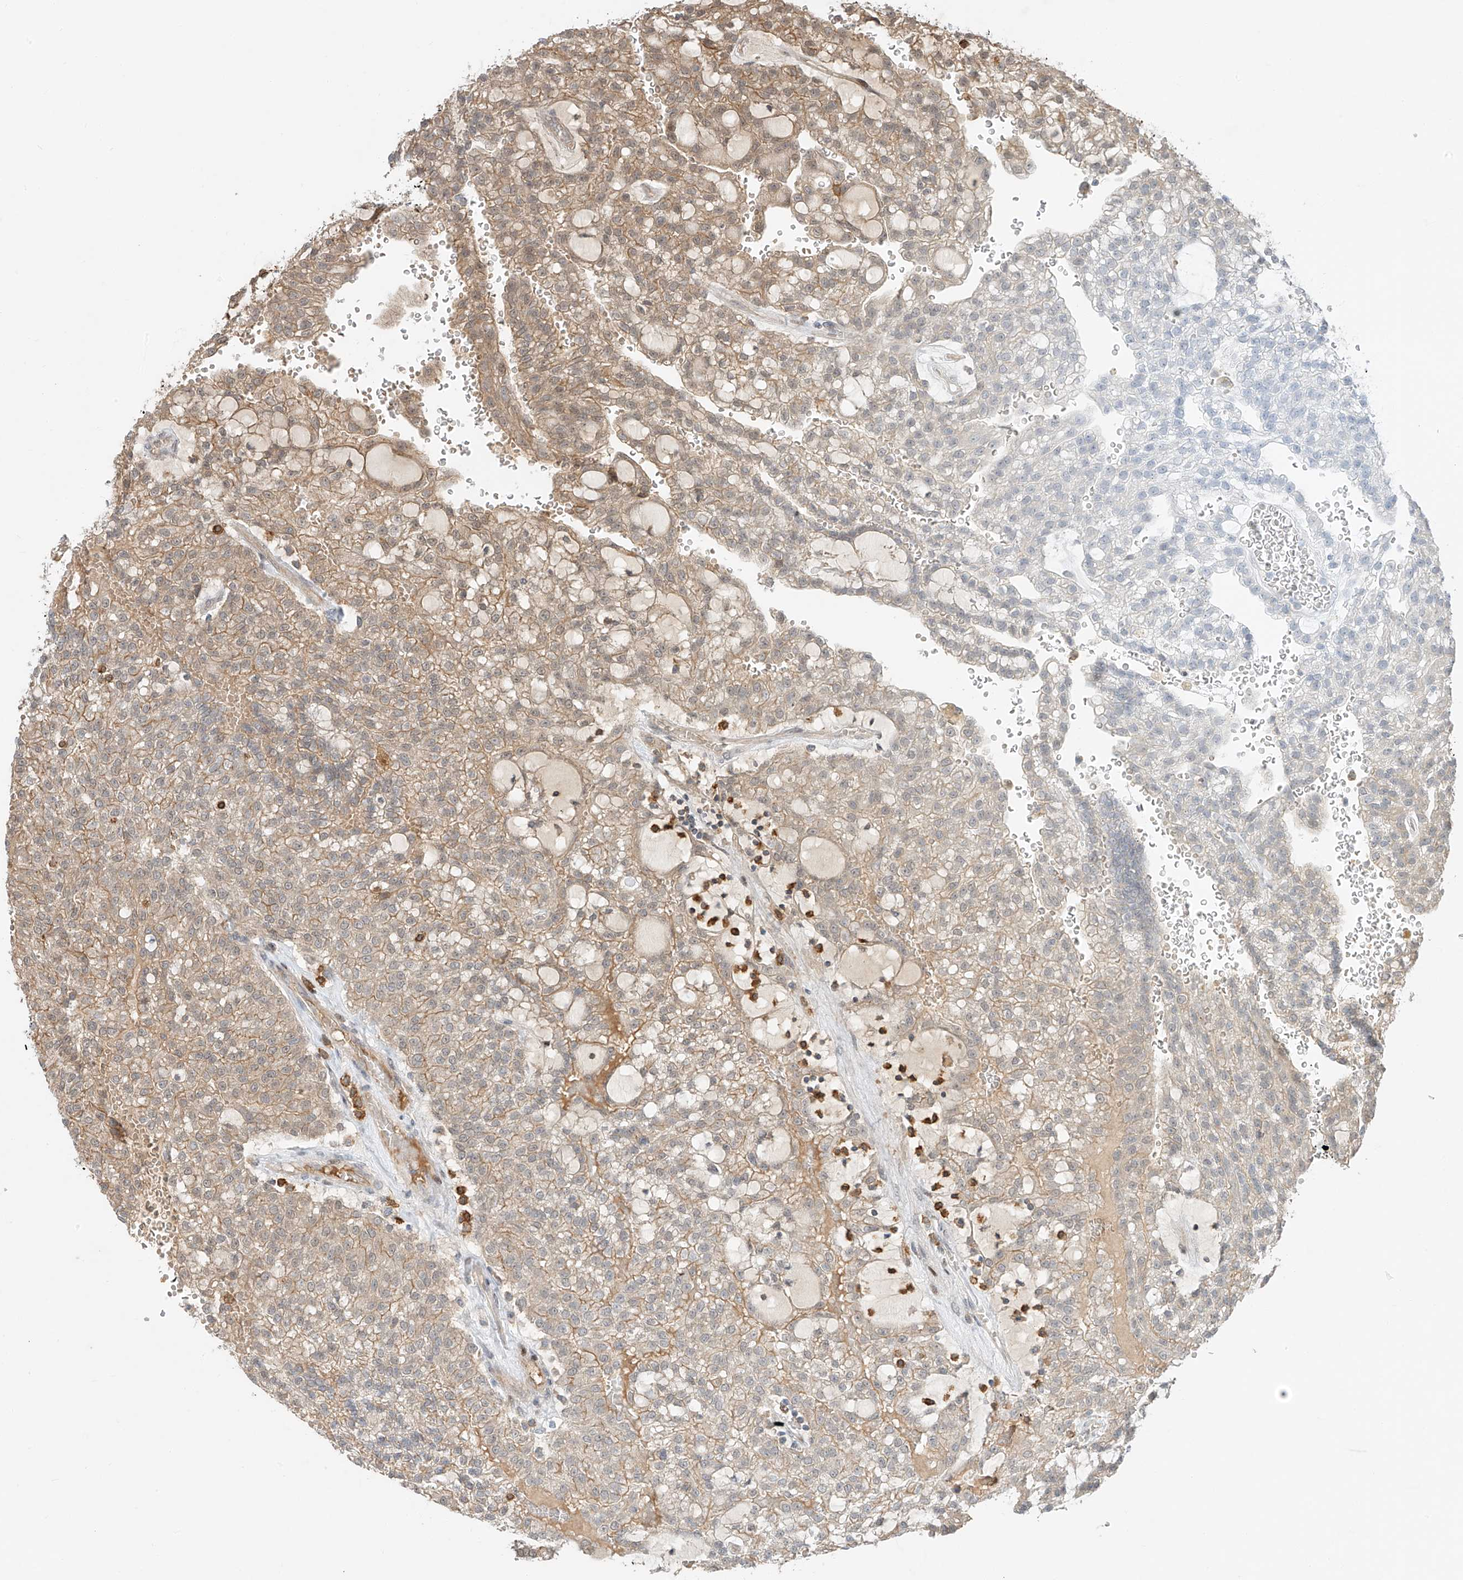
{"staining": {"intensity": "negative", "quantity": "none", "location": "none"}, "tissue": "renal cancer", "cell_type": "Tumor cells", "image_type": "cancer", "snomed": [{"axis": "morphology", "description": "Adenocarcinoma, NOS"}, {"axis": "topography", "description": "Kidney"}], "caption": "An image of human renal adenocarcinoma is negative for staining in tumor cells.", "gene": "CEP162", "patient": {"sex": "male", "age": 63}}